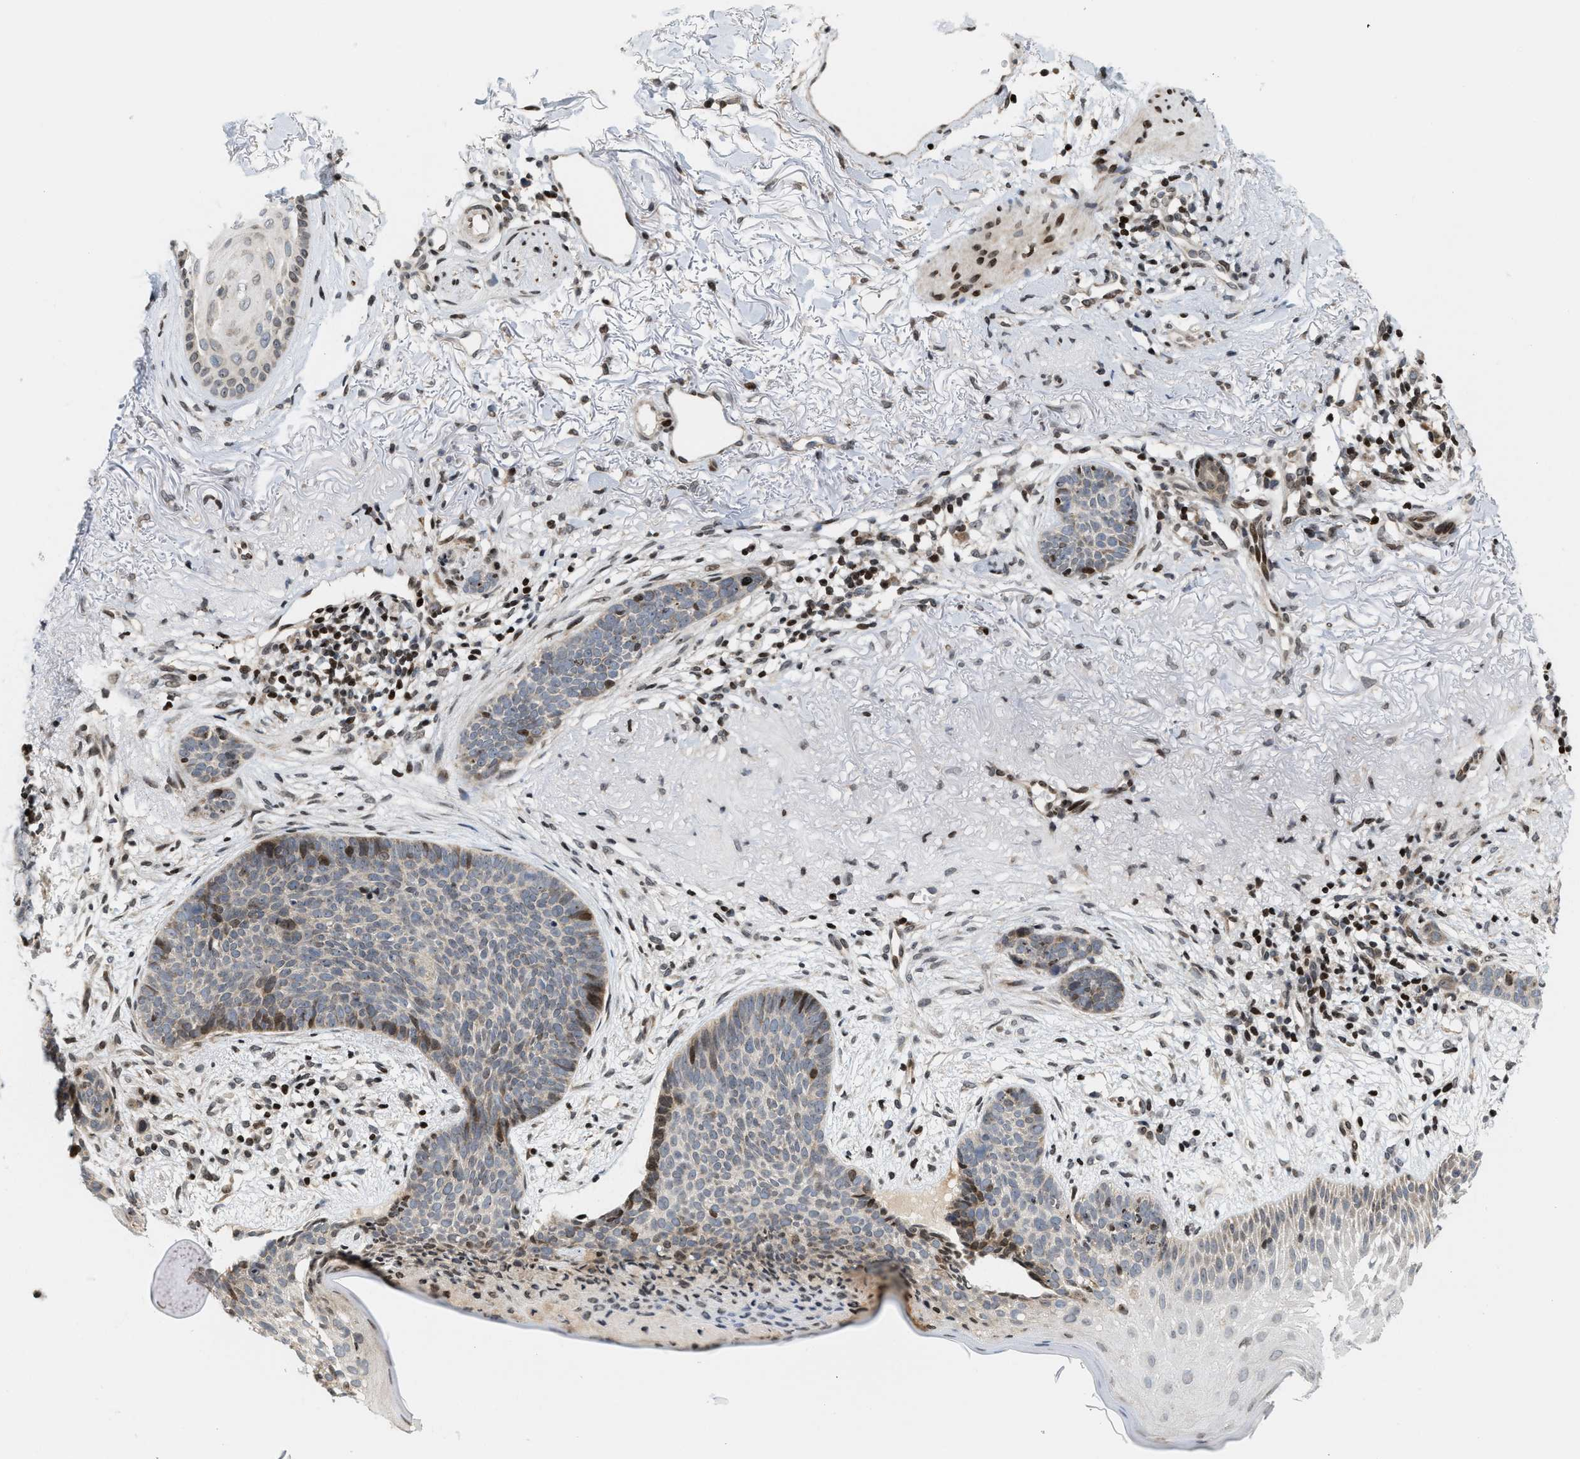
{"staining": {"intensity": "moderate", "quantity": "<25%", "location": "cytoplasmic/membranous"}, "tissue": "skin cancer", "cell_type": "Tumor cells", "image_type": "cancer", "snomed": [{"axis": "morphology", "description": "Normal tissue, NOS"}, {"axis": "morphology", "description": "Basal cell carcinoma"}, {"axis": "topography", "description": "Skin"}], "caption": "Brown immunohistochemical staining in human skin basal cell carcinoma shows moderate cytoplasmic/membranous expression in approximately <25% of tumor cells.", "gene": "PDZD2", "patient": {"sex": "female", "age": 70}}